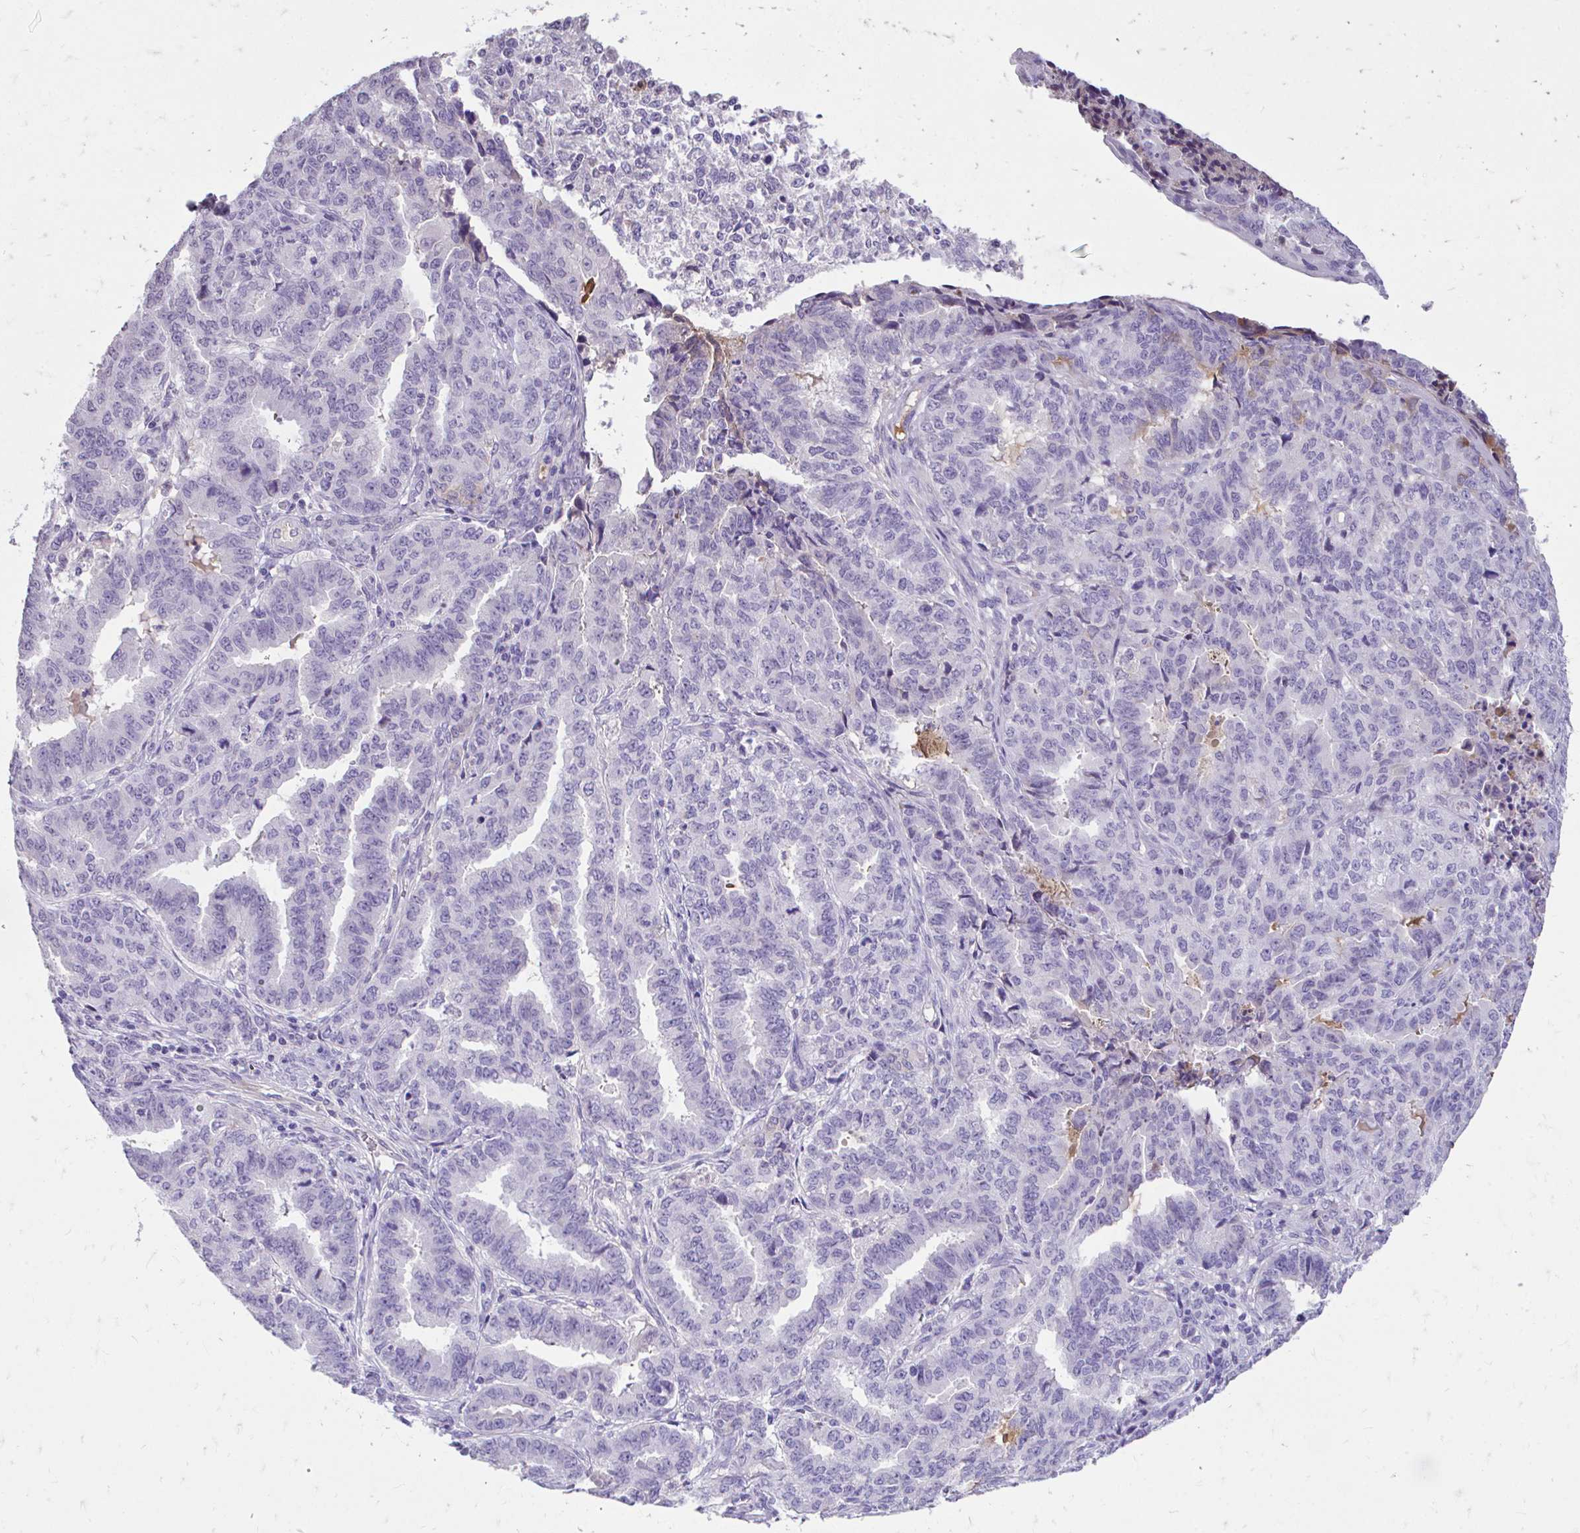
{"staining": {"intensity": "negative", "quantity": "none", "location": "none"}, "tissue": "endometrial cancer", "cell_type": "Tumor cells", "image_type": "cancer", "snomed": [{"axis": "morphology", "description": "Adenocarcinoma, NOS"}, {"axis": "topography", "description": "Endometrium"}], "caption": "DAB immunohistochemical staining of adenocarcinoma (endometrial) shows no significant expression in tumor cells.", "gene": "CFH", "patient": {"sex": "female", "age": 50}}